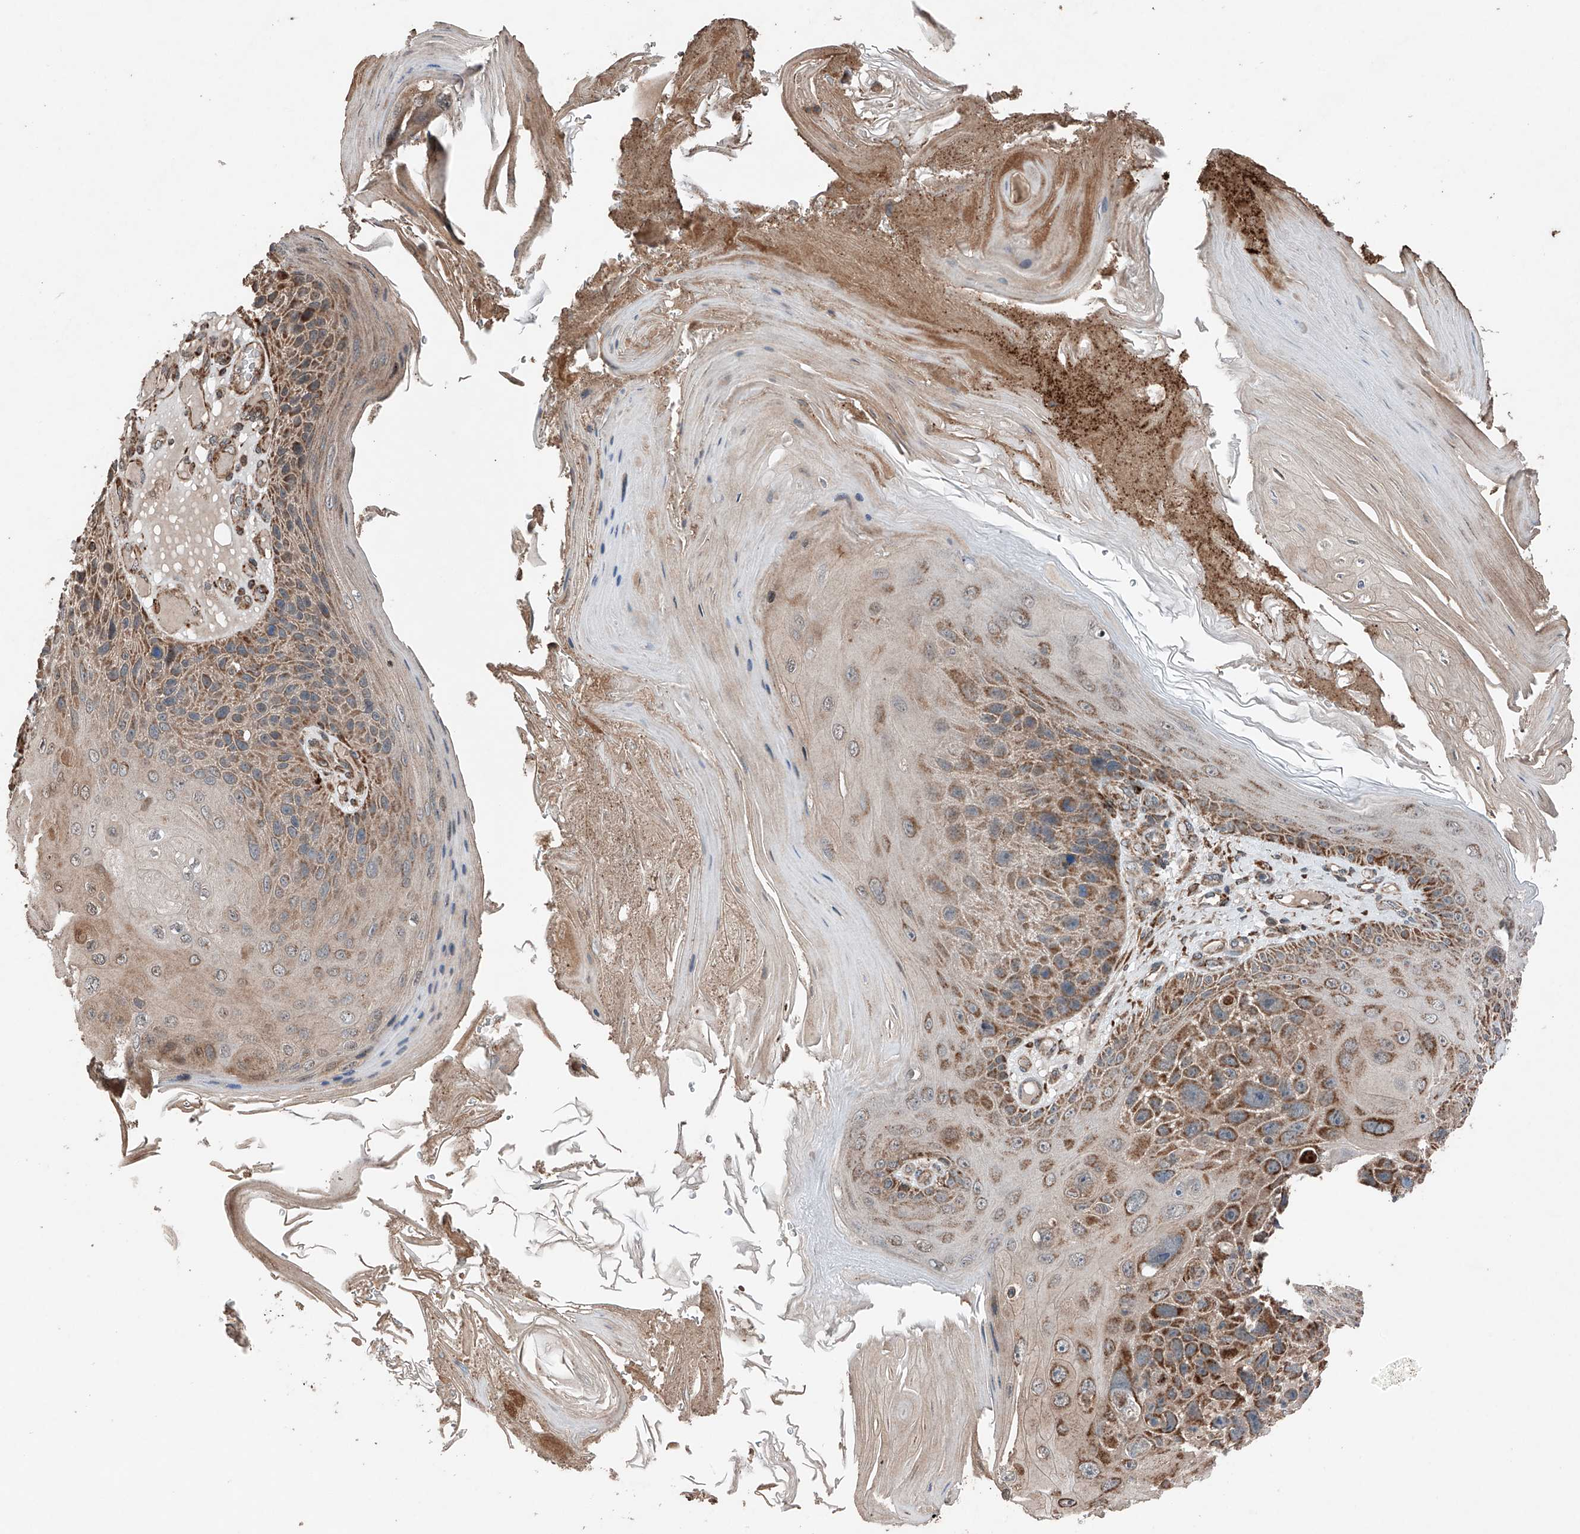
{"staining": {"intensity": "strong", "quantity": "25%-75%", "location": "cytoplasmic/membranous"}, "tissue": "skin cancer", "cell_type": "Tumor cells", "image_type": "cancer", "snomed": [{"axis": "morphology", "description": "Squamous cell carcinoma, NOS"}, {"axis": "topography", "description": "Skin"}], "caption": "This image displays IHC staining of human skin squamous cell carcinoma, with high strong cytoplasmic/membranous expression in approximately 25%-75% of tumor cells.", "gene": "AP4B1", "patient": {"sex": "female", "age": 88}}